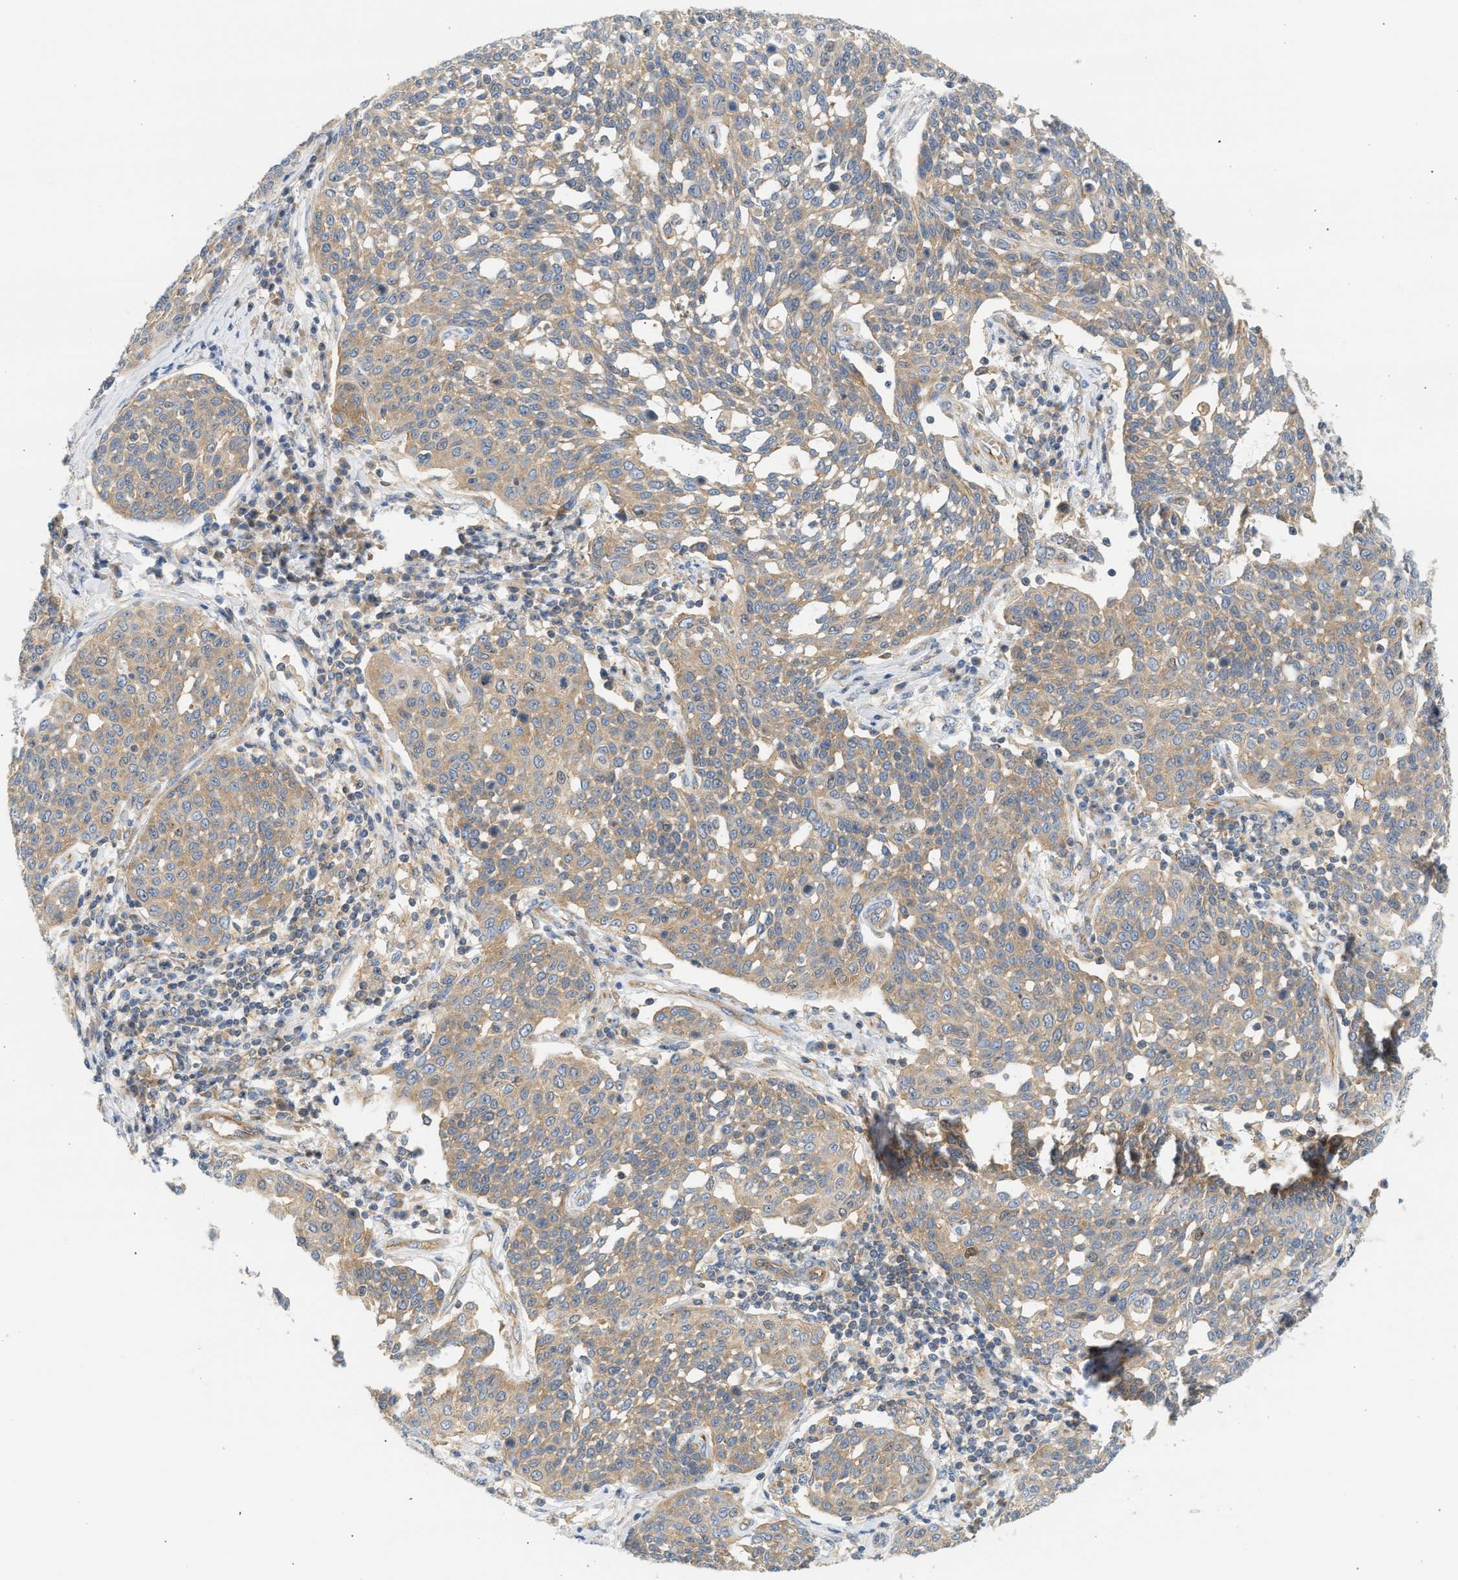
{"staining": {"intensity": "weak", "quantity": ">75%", "location": "cytoplasmic/membranous"}, "tissue": "cervical cancer", "cell_type": "Tumor cells", "image_type": "cancer", "snomed": [{"axis": "morphology", "description": "Squamous cell carcinoma, NOS"}, {"axis": "topography", "description": "Cervix"}], "caption": "This image reveals immunohistochemistry (IHC) staining of human cervical cancer (squamous cell carcinoma), with low weak cytoplasmic/membranous positivity in approximately >75% of tumor cells.", "gene": "PAFAH1B1", "patient": {"sex": "female", "age": 34}}